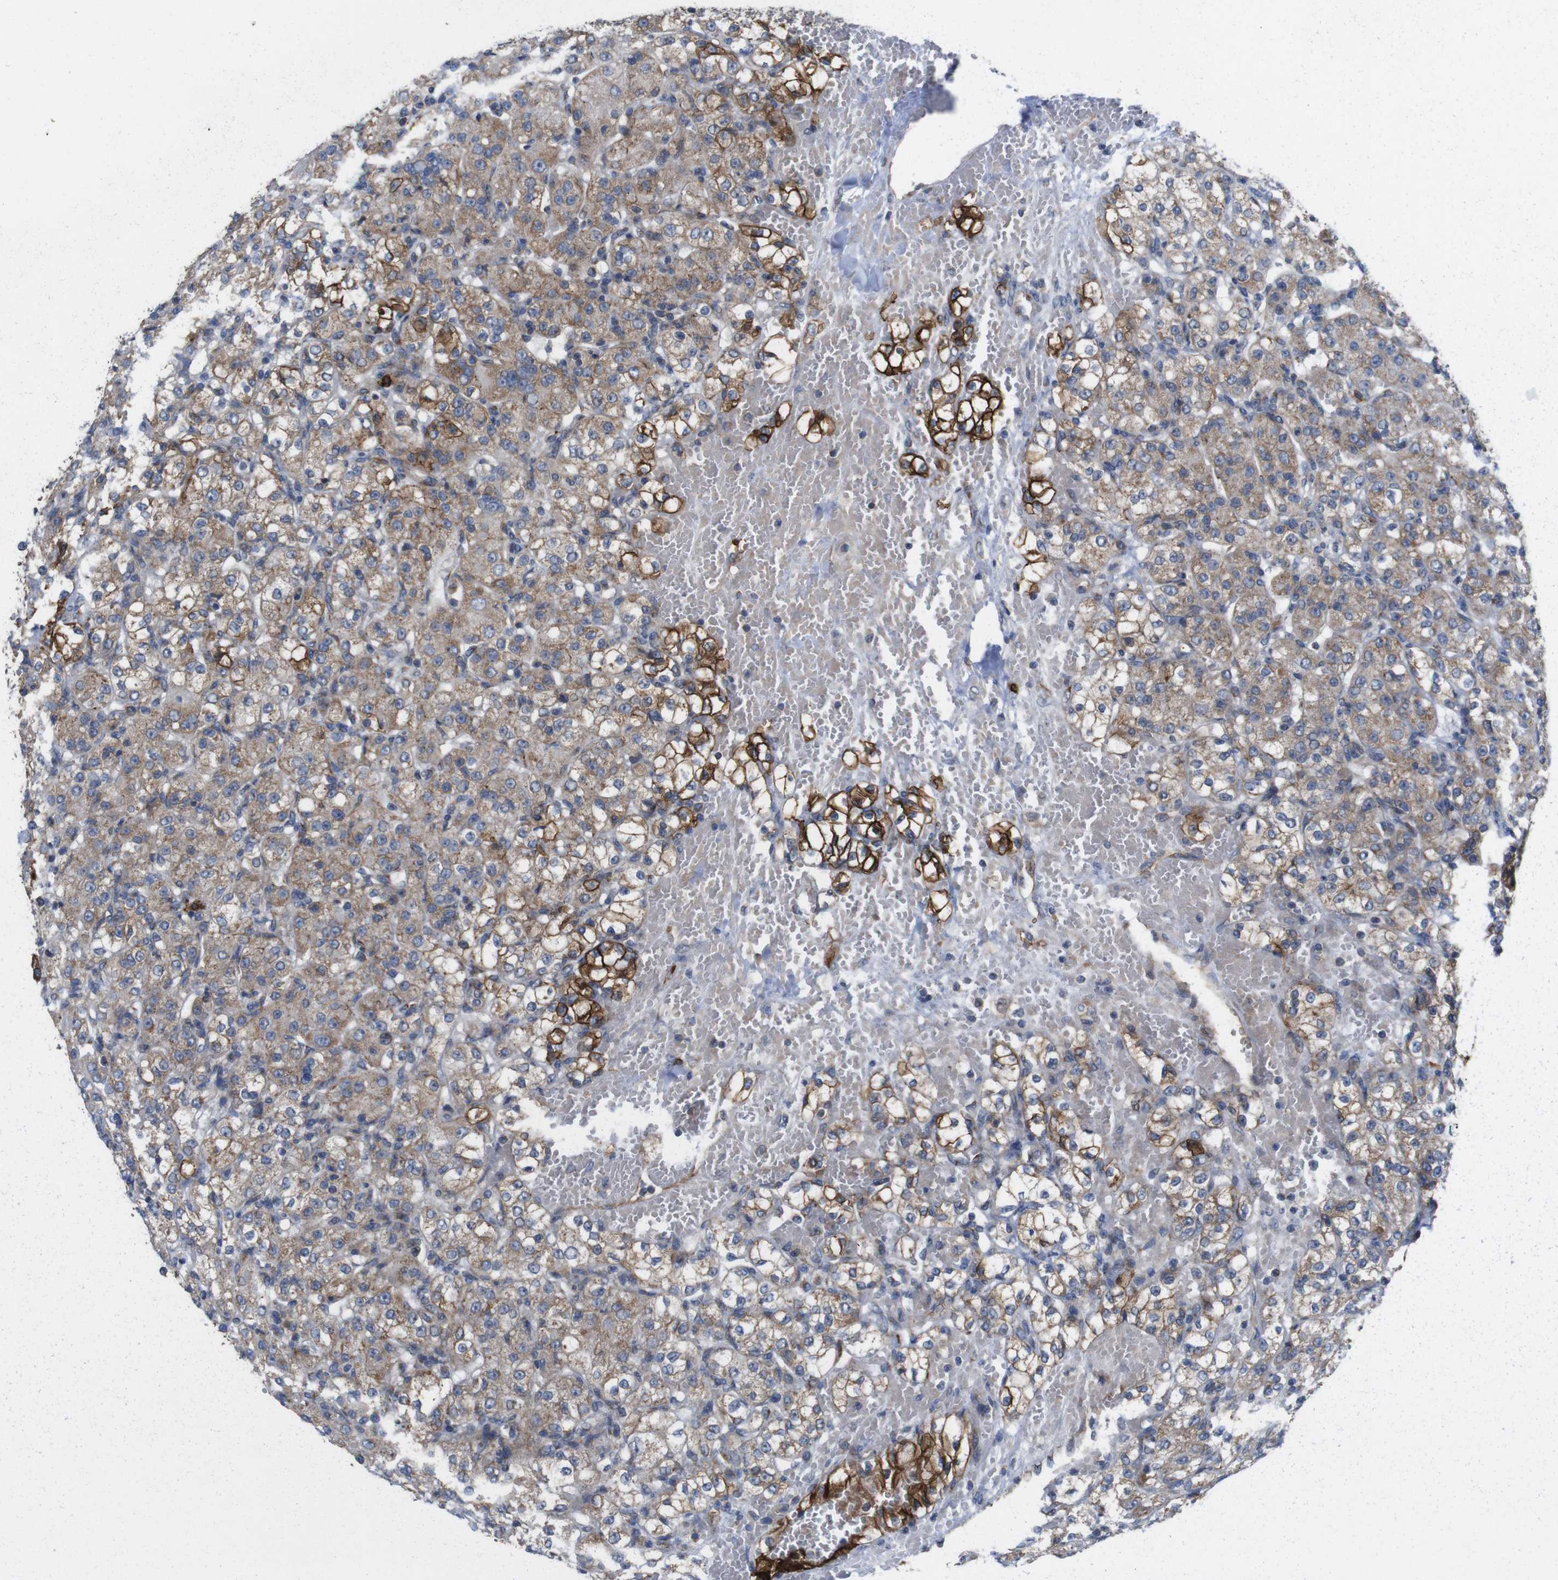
{"staining": {"intensity": "moderate", "quantity": ">75%", "location": "cytoplasmic/membranous"}, "tissue": "renal cancer", "cell_type": "Tumor cells", "image_type": "cancer", "snomed": [{"axis": "morphology", "description": "Normal tissue, NOS"}, {"axis": "morphology", "description": "Adenocarcinoma, NOS"}, {"axis": "topography", "description": "Kidney"}], "caption": "This histopathology image shows immunohistochemistry (IHC) staining of renal adenocarcinoma, with medium moderate cytoplasmic/membranous staining in approximately >75% of tumor cells.", "gene": "EFCAB14", "patient": {"sex": "male", "age": 61}}